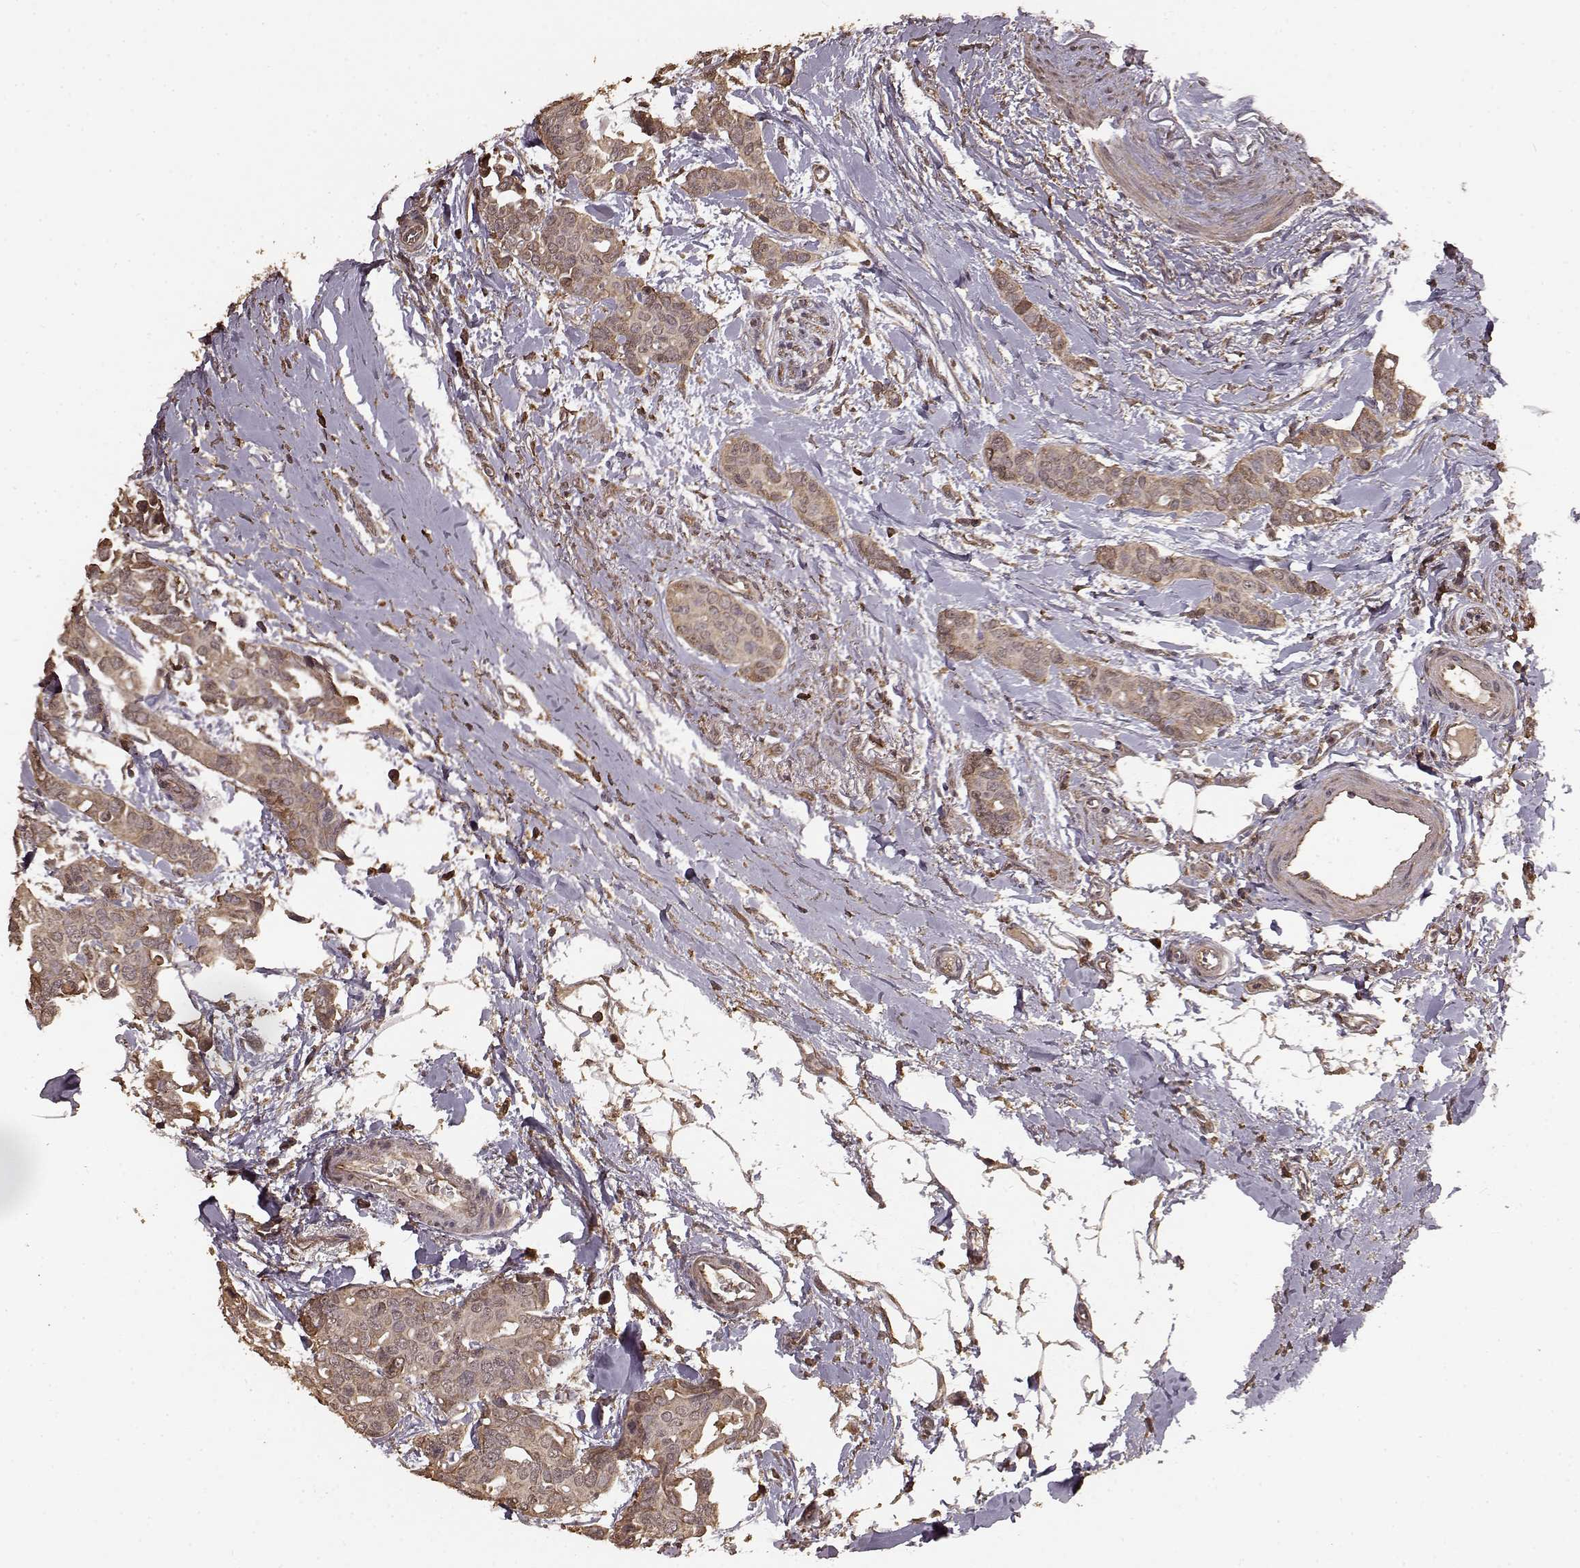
{"staining": {"intensity": "moderate", "quantity": ">75%", "location": "cytoplasmic/membranous"}, "tissue": "breast cancer", "cell_type": "Tumor cells", "image_type": "cancer", "snomed": [{"axis": "morphology", "description": "Duct carcinoma"}, {"axis": "topography", "description": "Breast"}], "caption": "This photomicrograph reveals IHC staining of human breast cancer (invasive ductal carcinoma), with medium moderate cytoplasmic/membranous positivity in approximately >75% of tumor cells.", "gene": "USP15", "patient": {"sex": "female", "age": 54}}